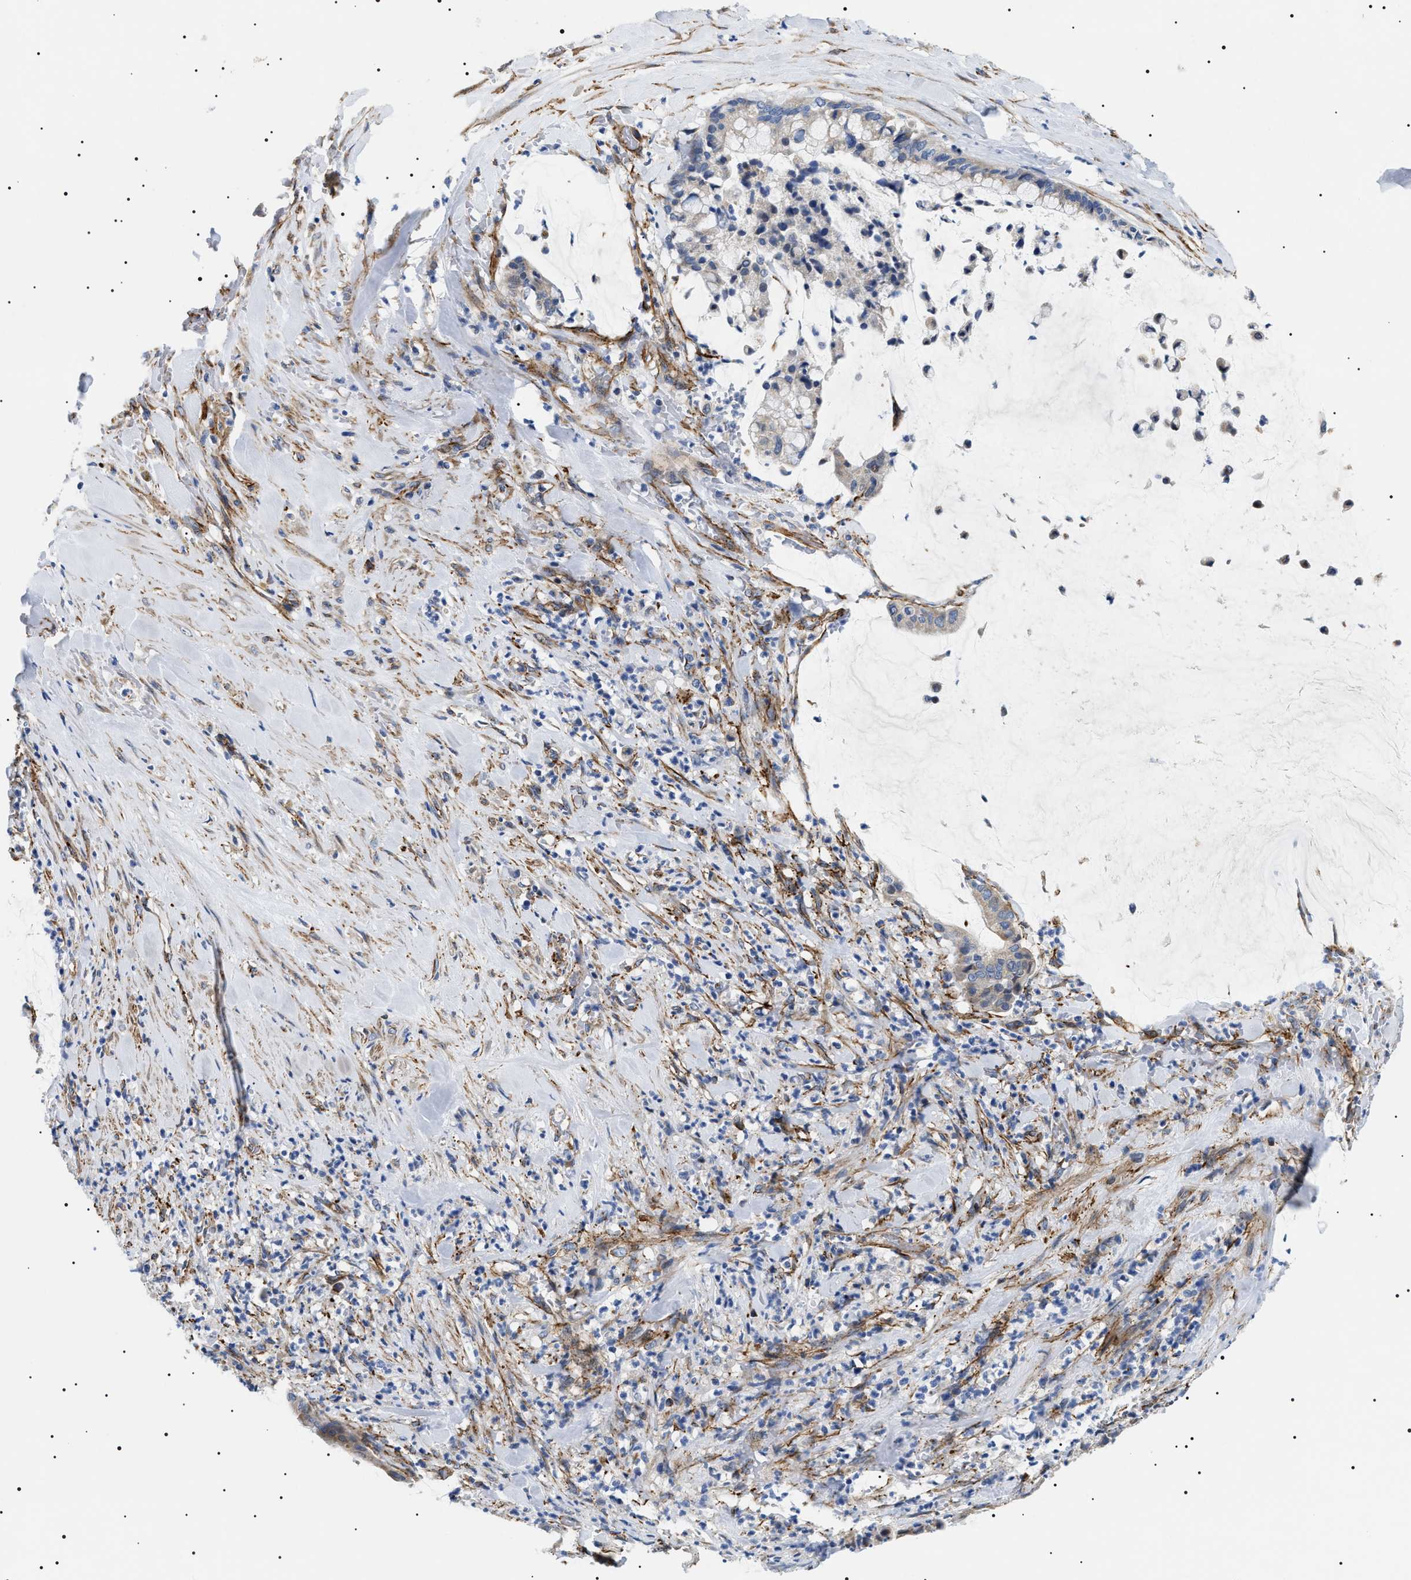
{"staining": {"intensity": "negative", "quantity": "none", "location": "none"}, "tissue": "pancreatic cancer", "cell_type": "Tumor cells", "image_type": "cancer", "snomed": [{"axis": "morphology", "description": "Adenocarcinoma, NOS"}, {"axis": "topography", "description": "Pancreas"}], "caption": "Immunohistochemical staining of human adenocarcinoma (pancreatic) exhibits no significant positivity in tumor cells. The staining is performed using DAB (3,3'-diaminobenzidine) brown chromogen with nuclei counter-stained in using hematoxylin.", "gene": "TMEM222", "patient": {"sex": "male", "age": 41}}